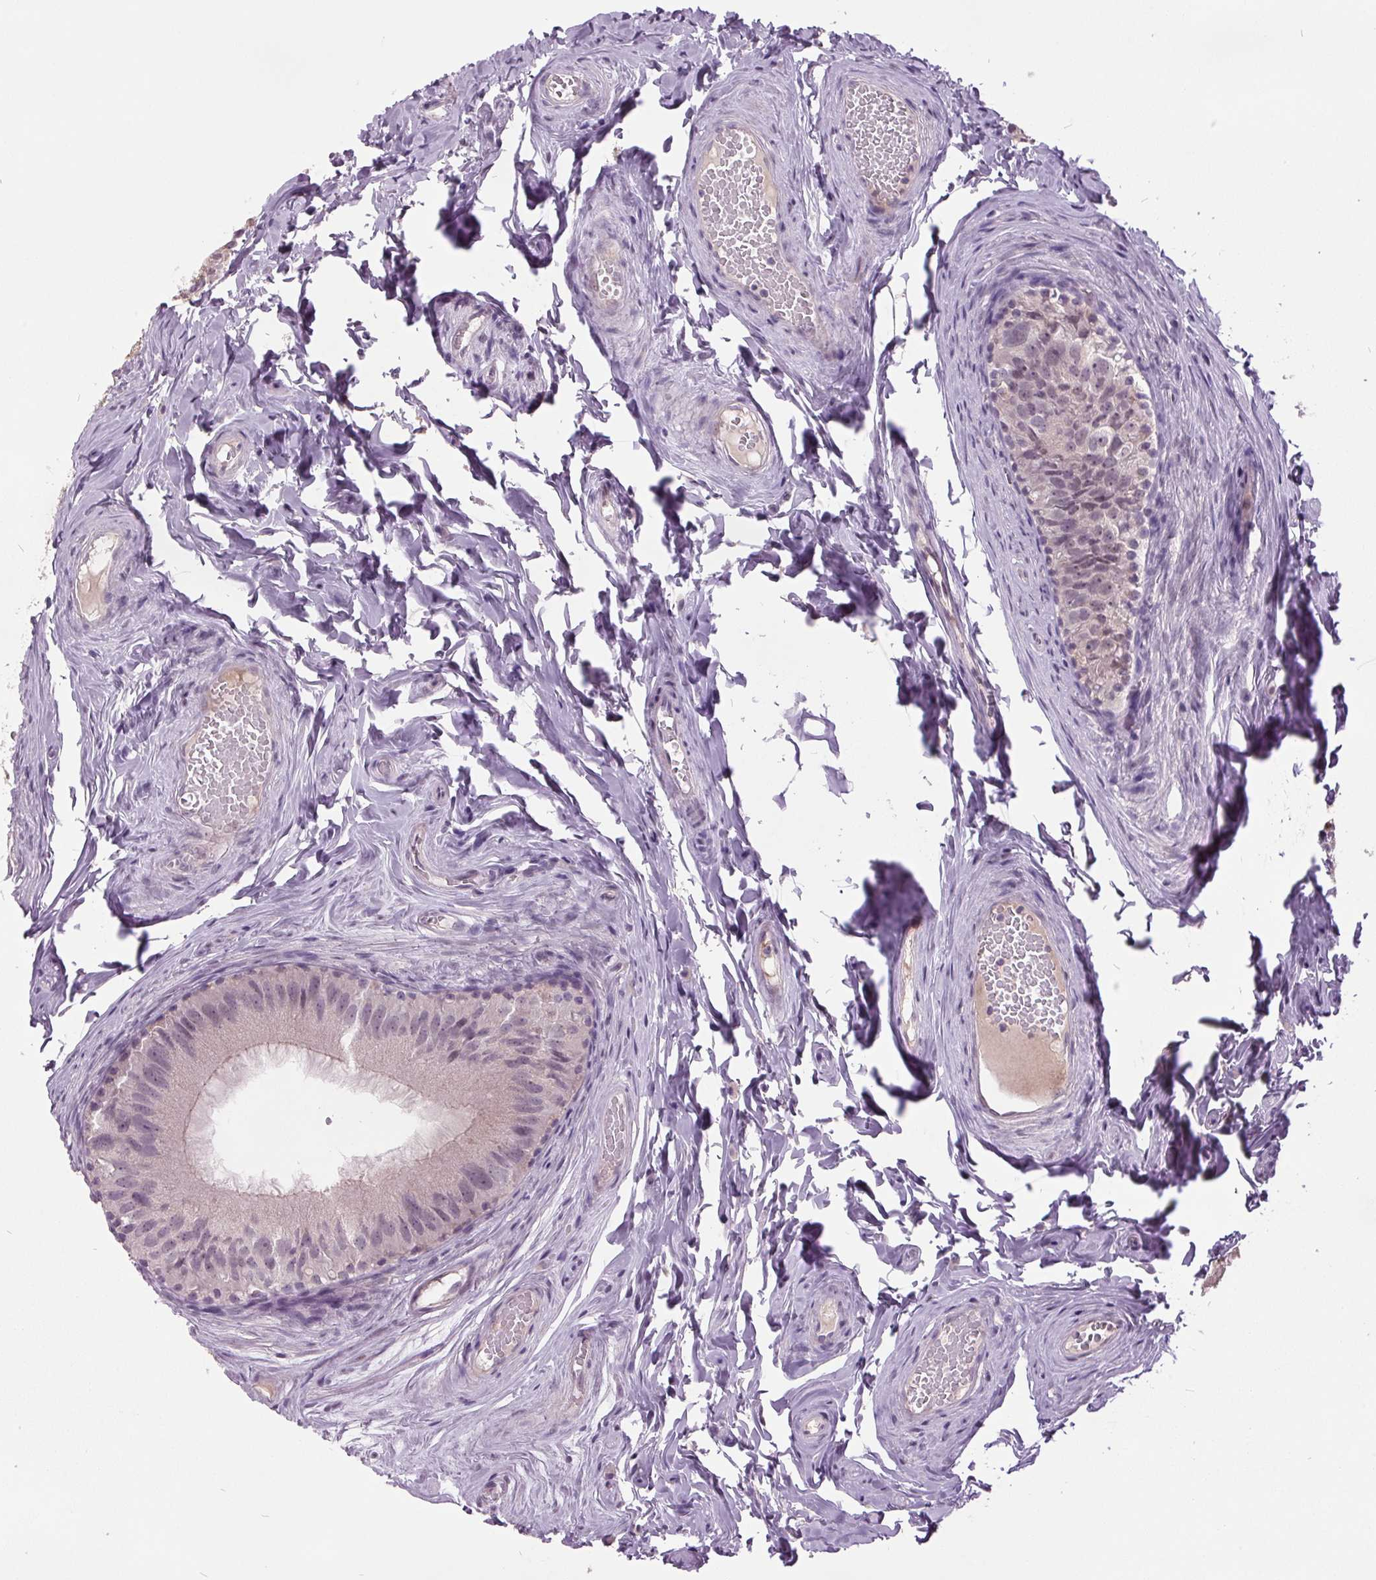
{"staining": {"intensity": "weak", "quantity": "<25%", "location": "cytoplasmic/membranous,nuclear"}, "tissue": "epididymis", "cell_type": "Glandular cells", "image_type": "normal", "snomed": [{"axis": "morphology", "description": "Normal tissue, NOS"}, {"axis": "topography", "description": "Epididymis"}], "caption": "Protein analysis of unremarkable epididymis reveals no significant staining in glandular cells.", "gene": "C2orf16", "patient": {"sex": "male", "age": 45}}